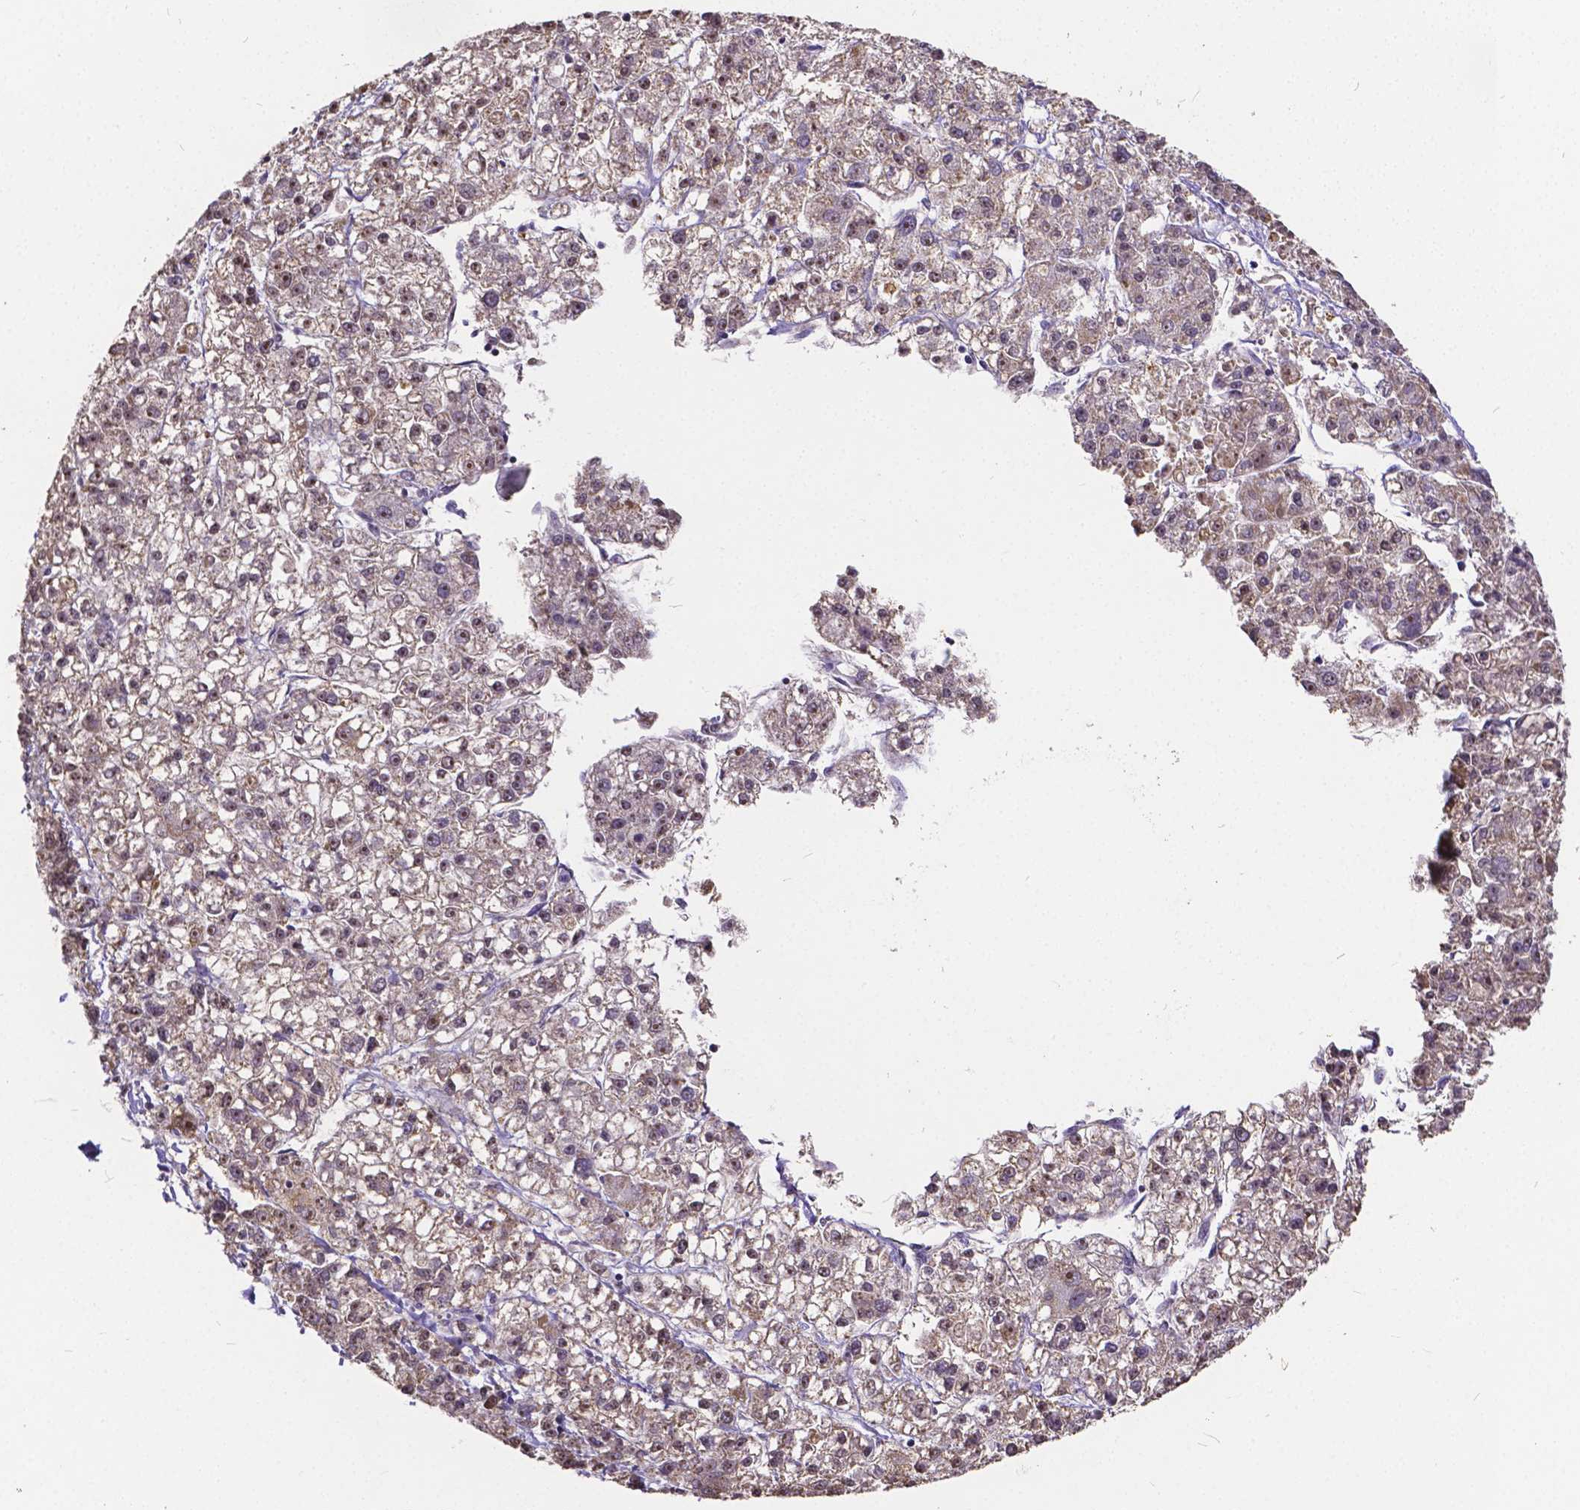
{"staining": {"intensity": "weak", "quantity": "25%-75%", "location": "cytoplasmic/membranous,nuclear"}, "tissue": "liver cancer", "cell_type": "Tumor cells", "image_type": "cancer", "snomed": [{"axis": "morphology", "description": "Carcinoma, Hepatocellular, NOS"}, {"axis": "topography", "description": "Liver"}], "caption": "An image showing weak cytoplasmic/membranous and nuclear positivity in about 25%-75% of tumor cells in hepatocellular carcinoma (liver), as visualized by brown immunohistochemical staining.", "gene": "CTNNA2", "patient": {"sex": "male", "age": 56}}